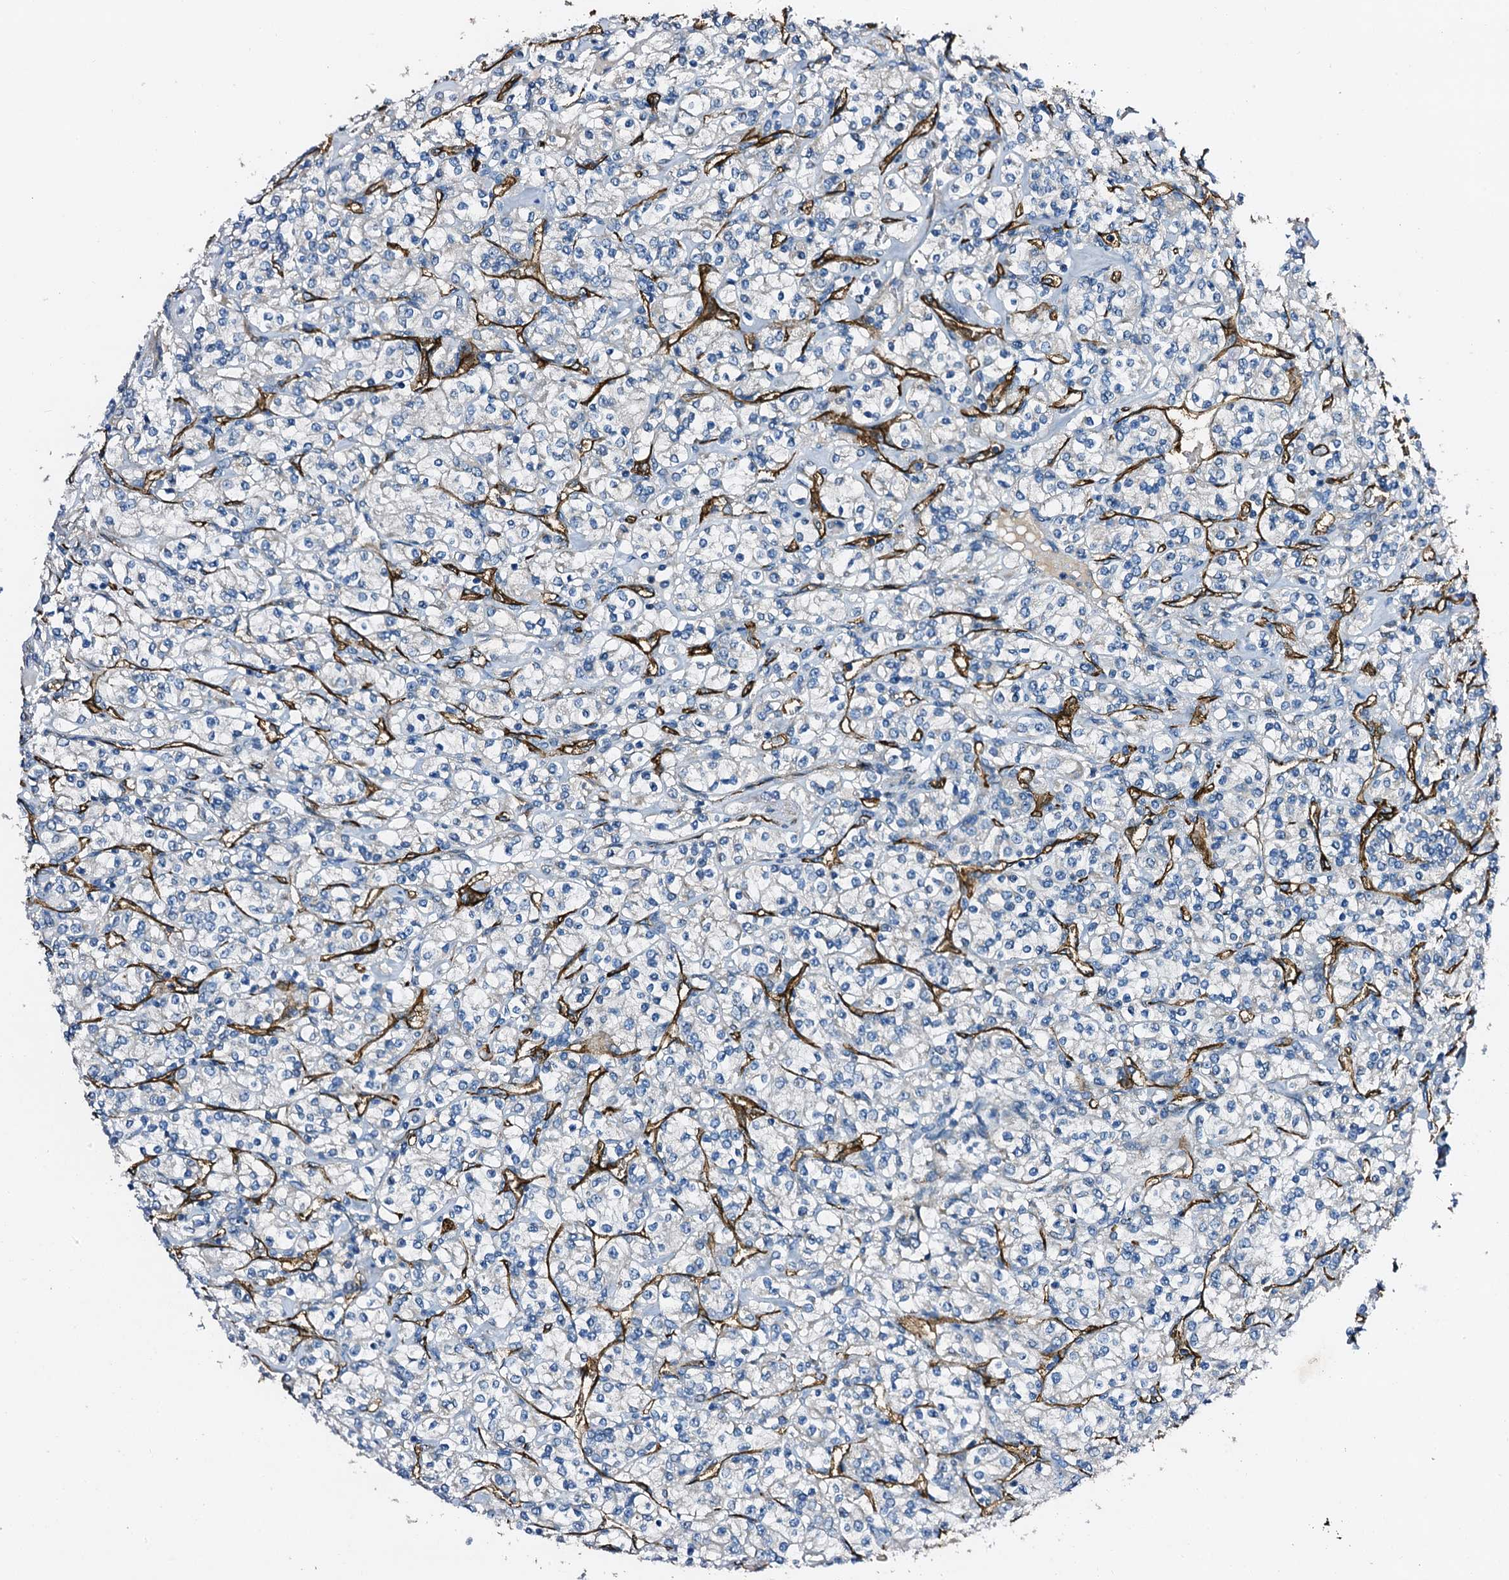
{"staining": {"intensity": "negative", "quantity": "none", "location": "none"}, "tissue": "renal cancer", "cell_type": "Tumor cells", "image_type": "cancer", "snomed": [{"axis": "morphology", "description": "Adenocarcinoma, NOS"}, {"axis": "topography", "description": "Kidney"}], "caption": "The IHC histopathology image has no significant expression in tumor cells of renal cancer tissue. (Brightfield microscopy of DAB immunohistochemistry at high magnification).", "gene": "DBX1", "patient": {"sex": "male", "age": 77}}